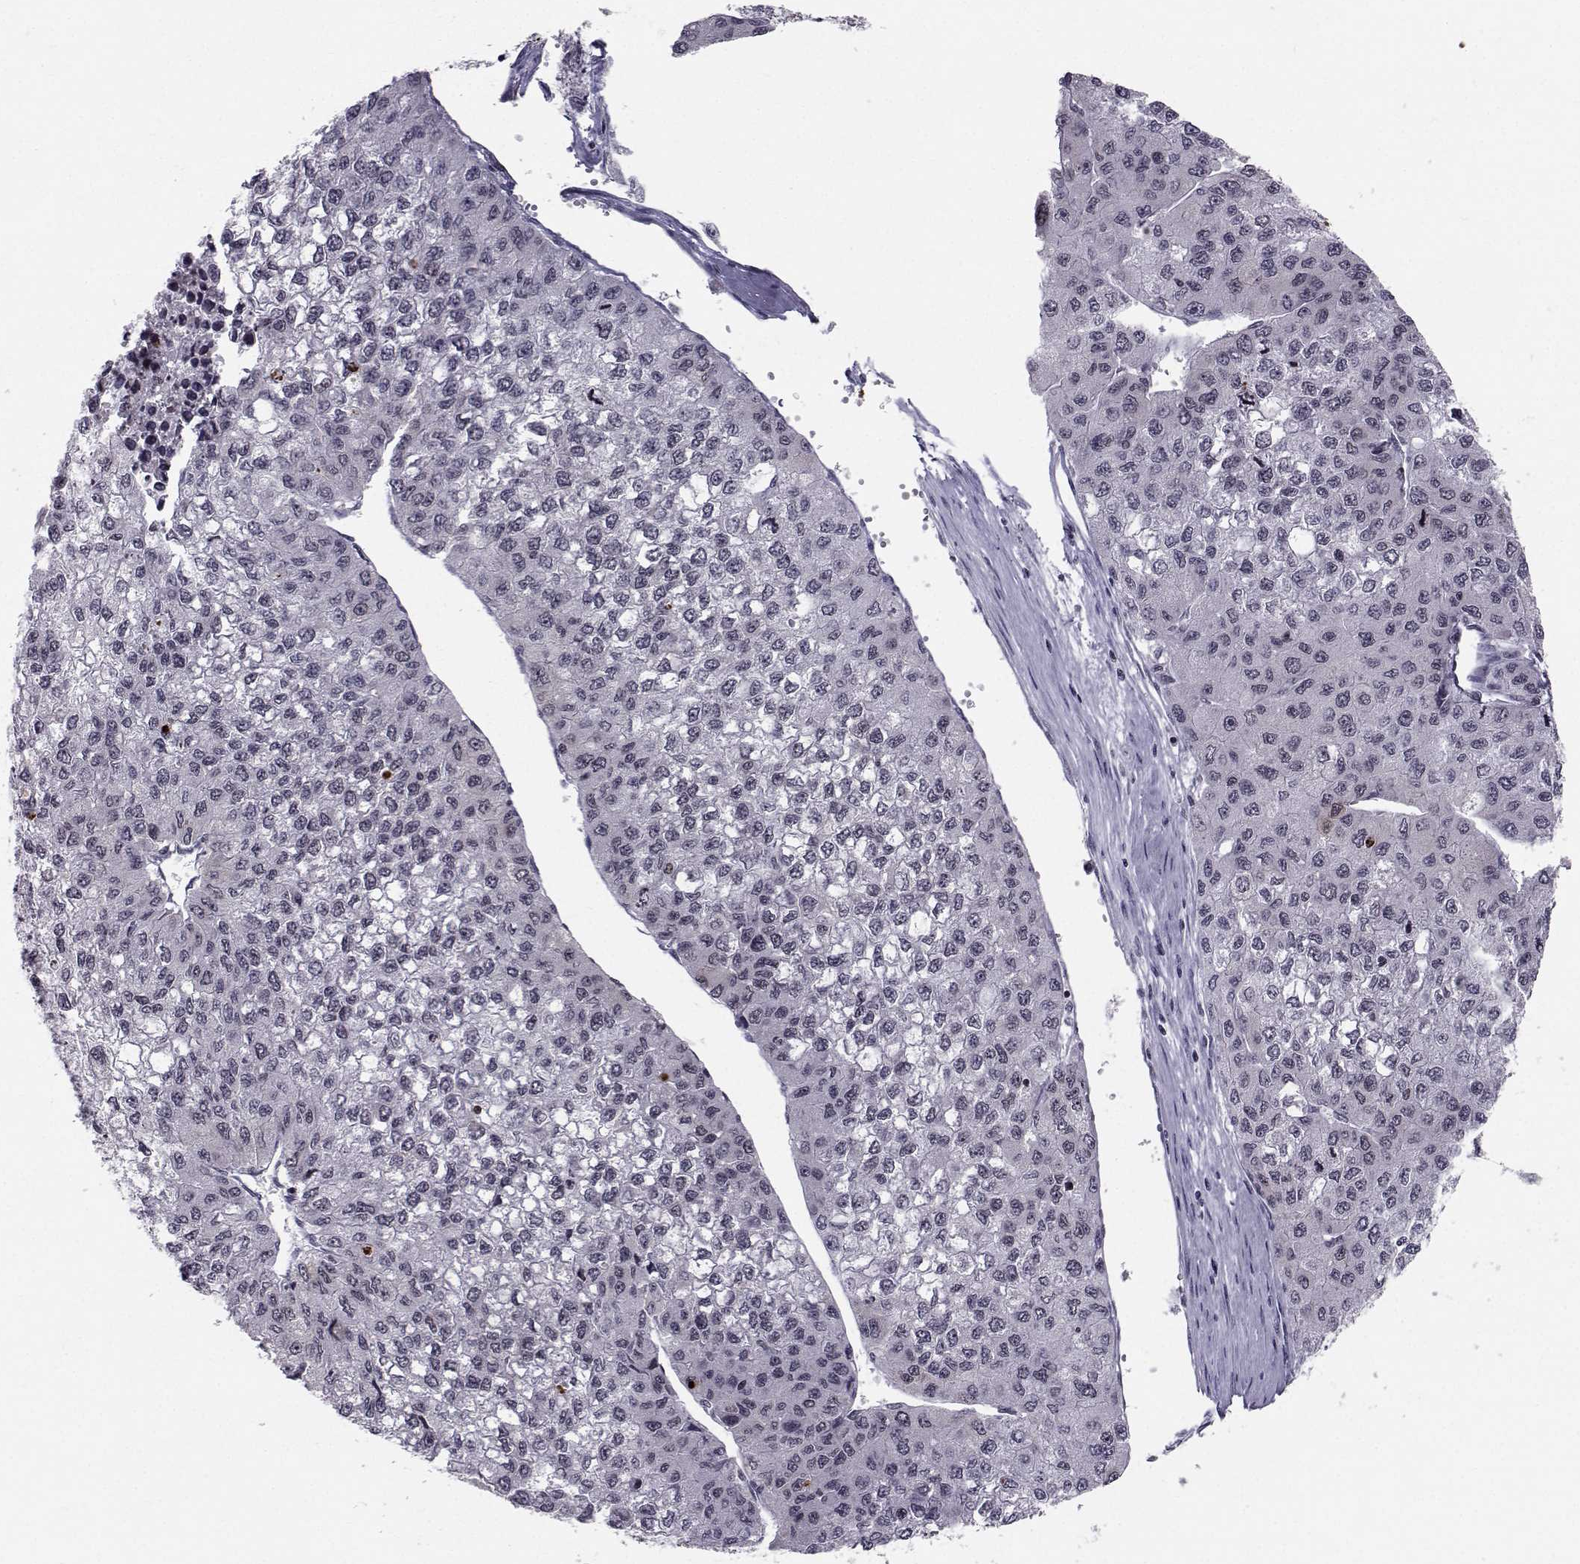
{"staining": {"intensity": "negative", "quantity": "none", "location": "none"}, "tissue": "liver cancer", "cell_type": "Tumor cells", "image_type": "cancer", "snomed": [{"axis": "morphology", "description": "Carcinoma, Hepatocellular, NOS"}, {"axis": "topography", "description": "Liver"}], "caption": "Tumor cells show no significant expression in liver cancer (hepatocellular carcinoma). (DAB (3,3'-diaminobenzidine) immunohistochemistry (IHC) with hematoxylin counter stain).", "gene": "MARCHF4", "patient": {"sex": "female", "age": 66}}